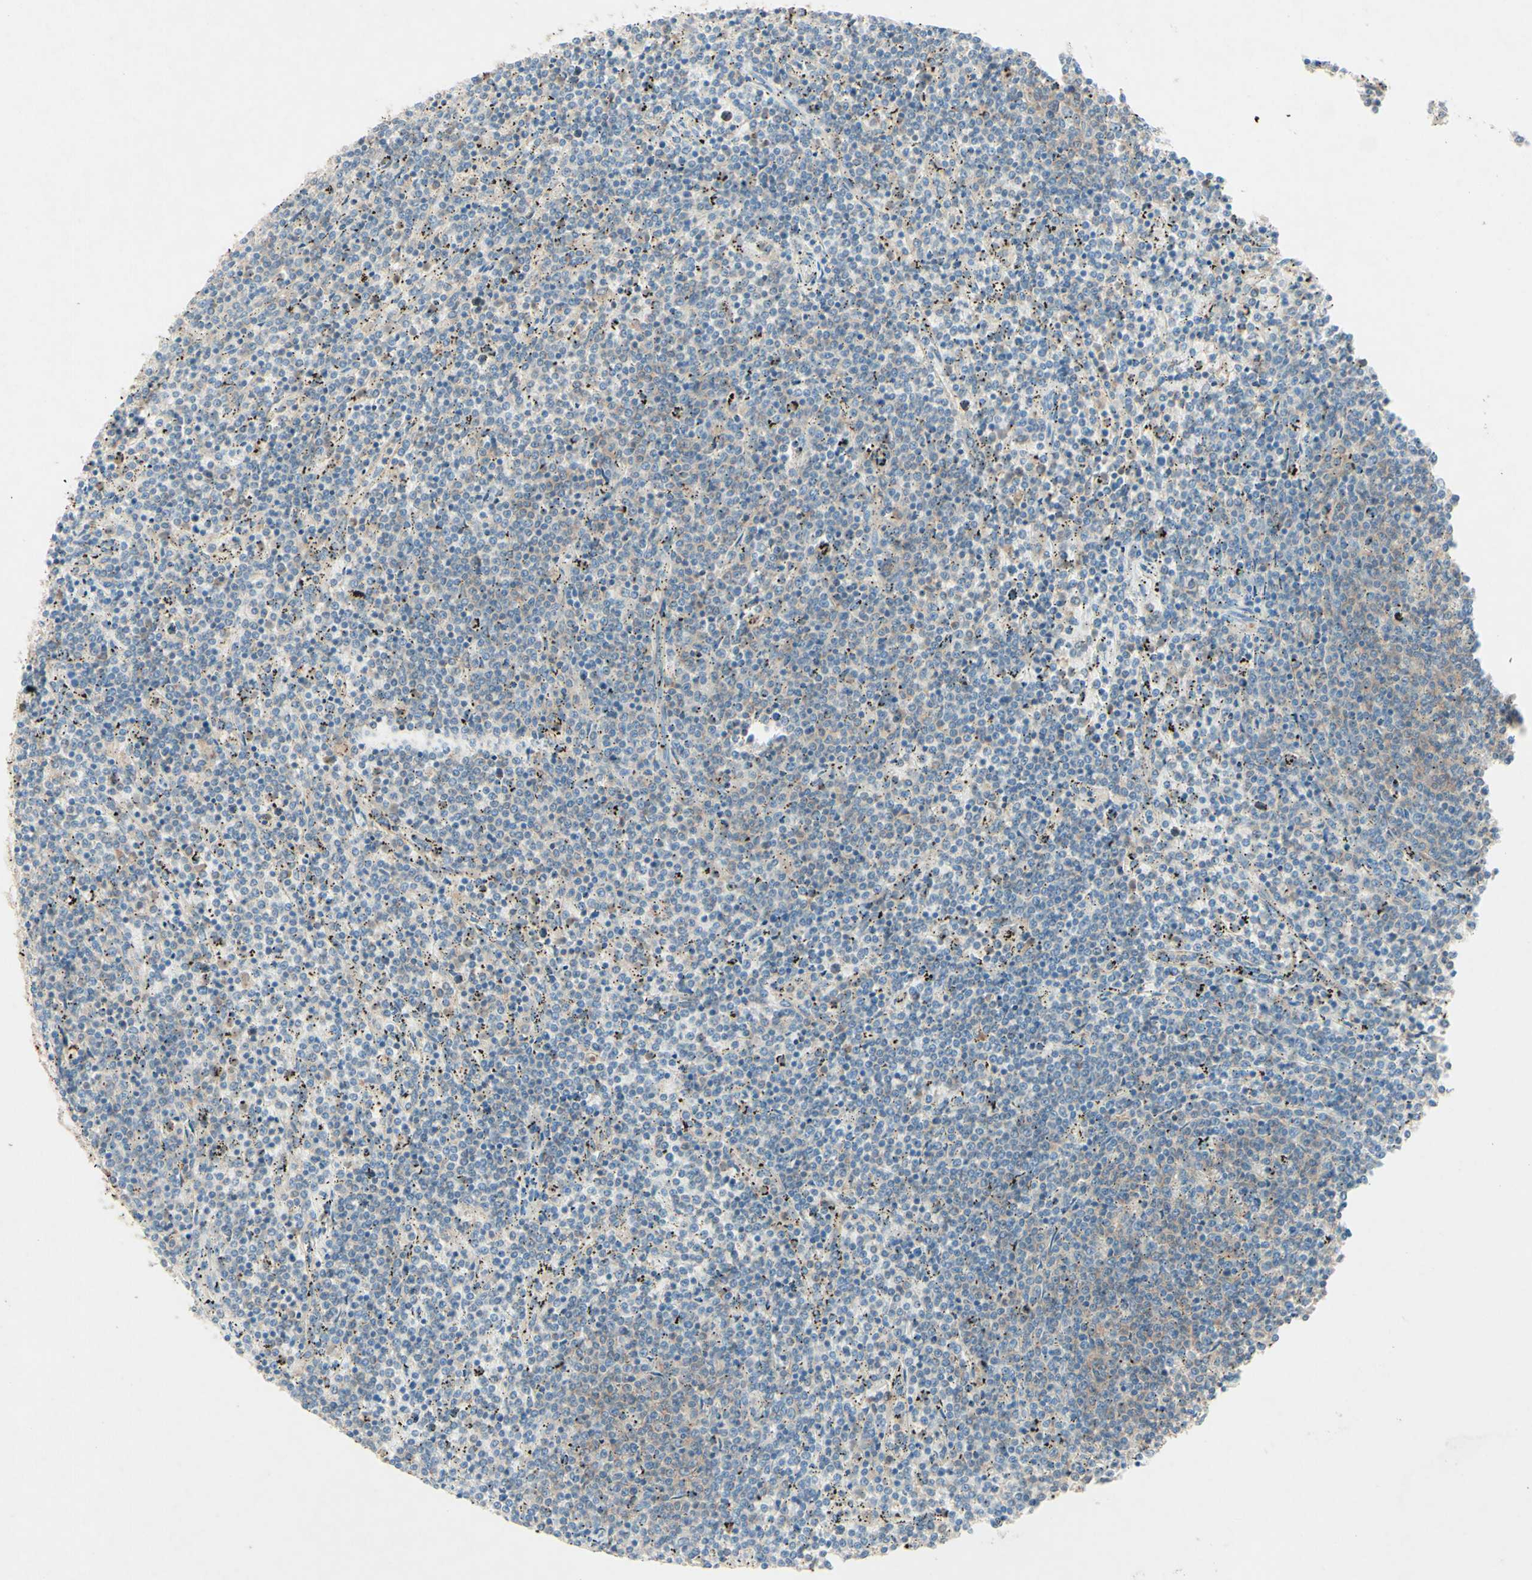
{"staining": {"intensity": "negative", "quantity": "none", "location": "none"}, "tissue": "lymphoma", "cell_type": "Tumor cells", "image_type": "cancer", "snomed": [{"axis": "morphology", "description": "Malignant lymphoma, non-Hodgkin's type, Low grade"}, {"axis": "topography", "description": "Spleen"}], "caption": "Human lymphoma stained for a protein using immunohistochemistry (IHC) shows no expression in tumor cells.", "gene": "MTM1", "patient": {"sex": "female", "age": 50}}